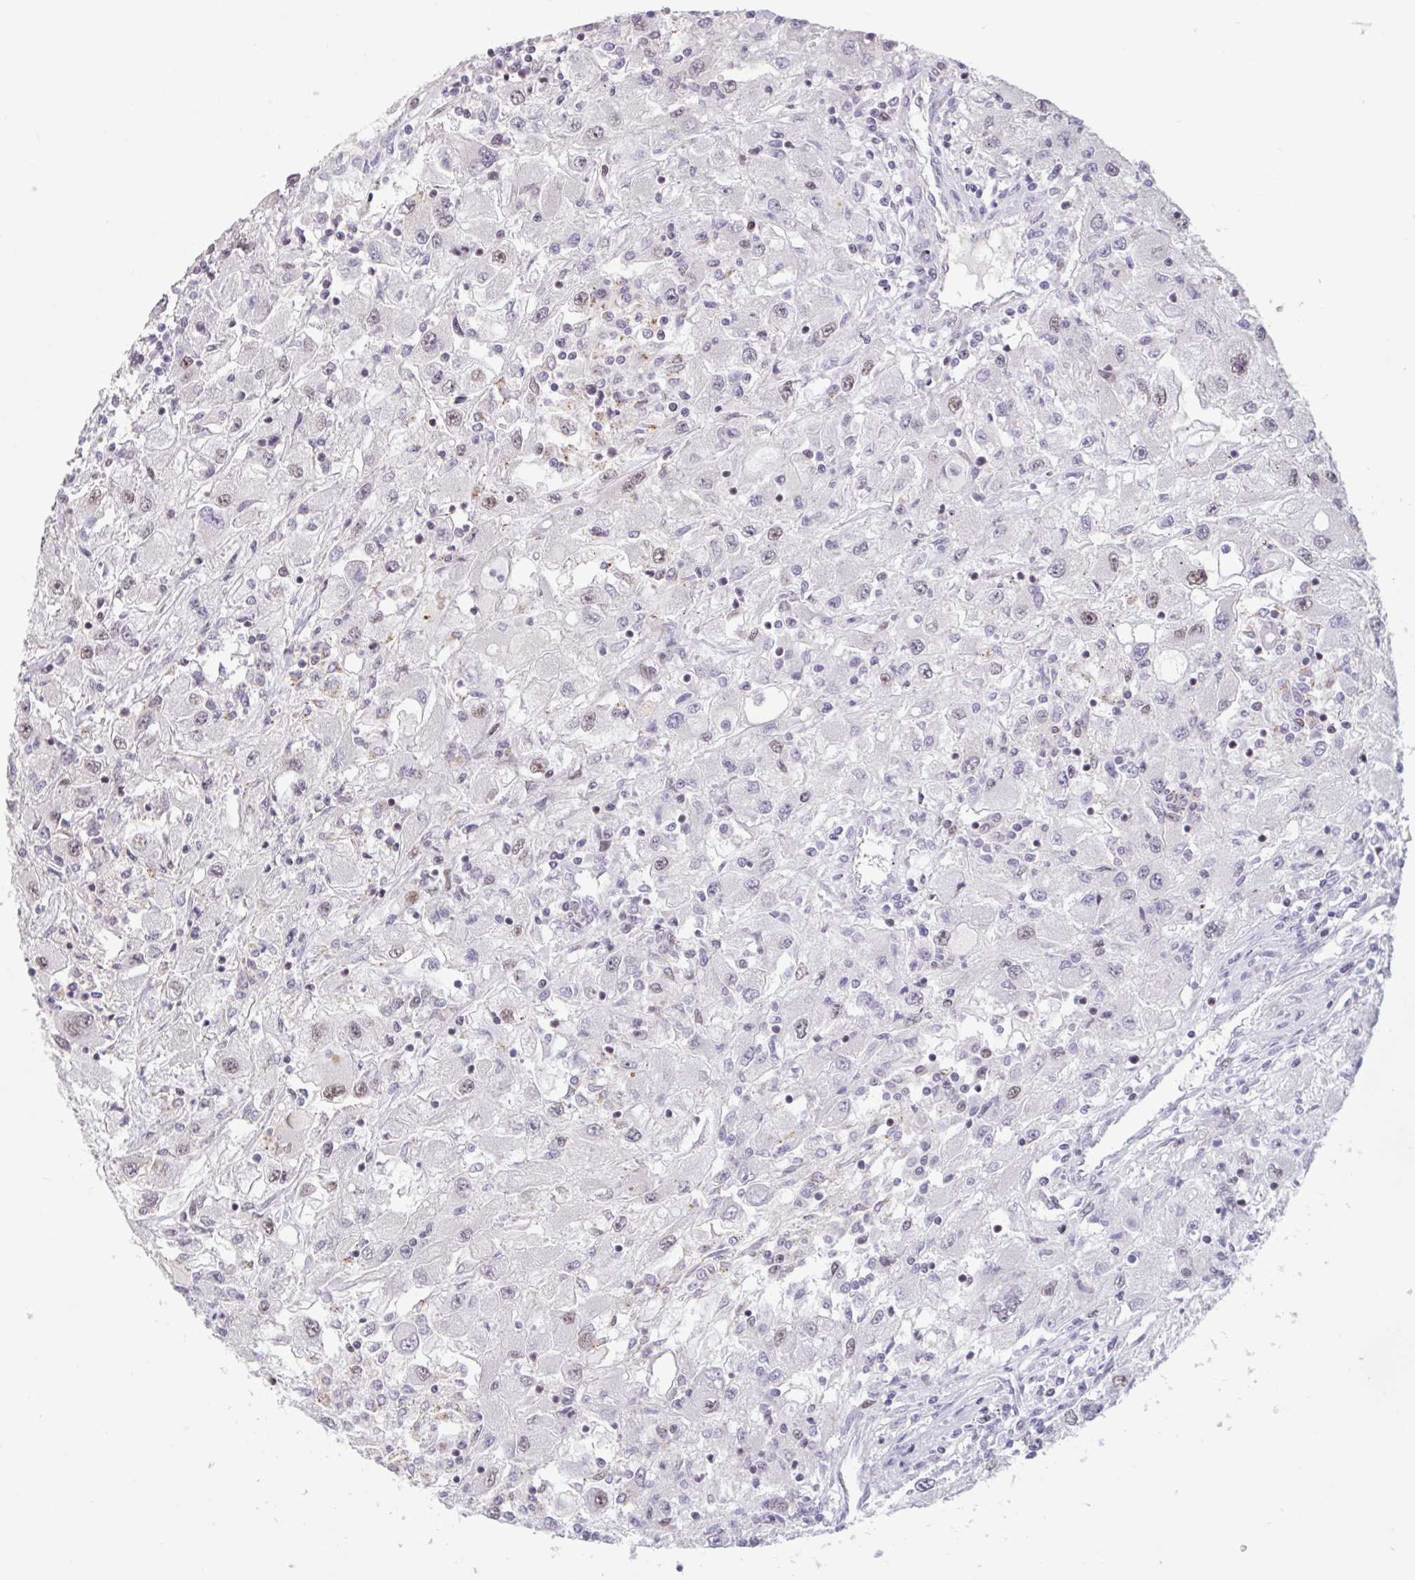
{"staining": {"intensity": "weak", "quantity": "<25%", "location": "nuclear"}, "tissue": "renal cancer", "cell_type": "Tumor cells", "image_type": "cancer", "snomed": [{"axis": "morphology", "description": "Adenocarcinoma, NOS"}, {"axis": "topography", "description": "Kidney"}], "caption": "This is an immunohistochemistry image of renal adenocarcinoma. There is no expression in tumor cells.", "gene": "CBFA2T2", "patient": {"sex": "female", "age": 67}}